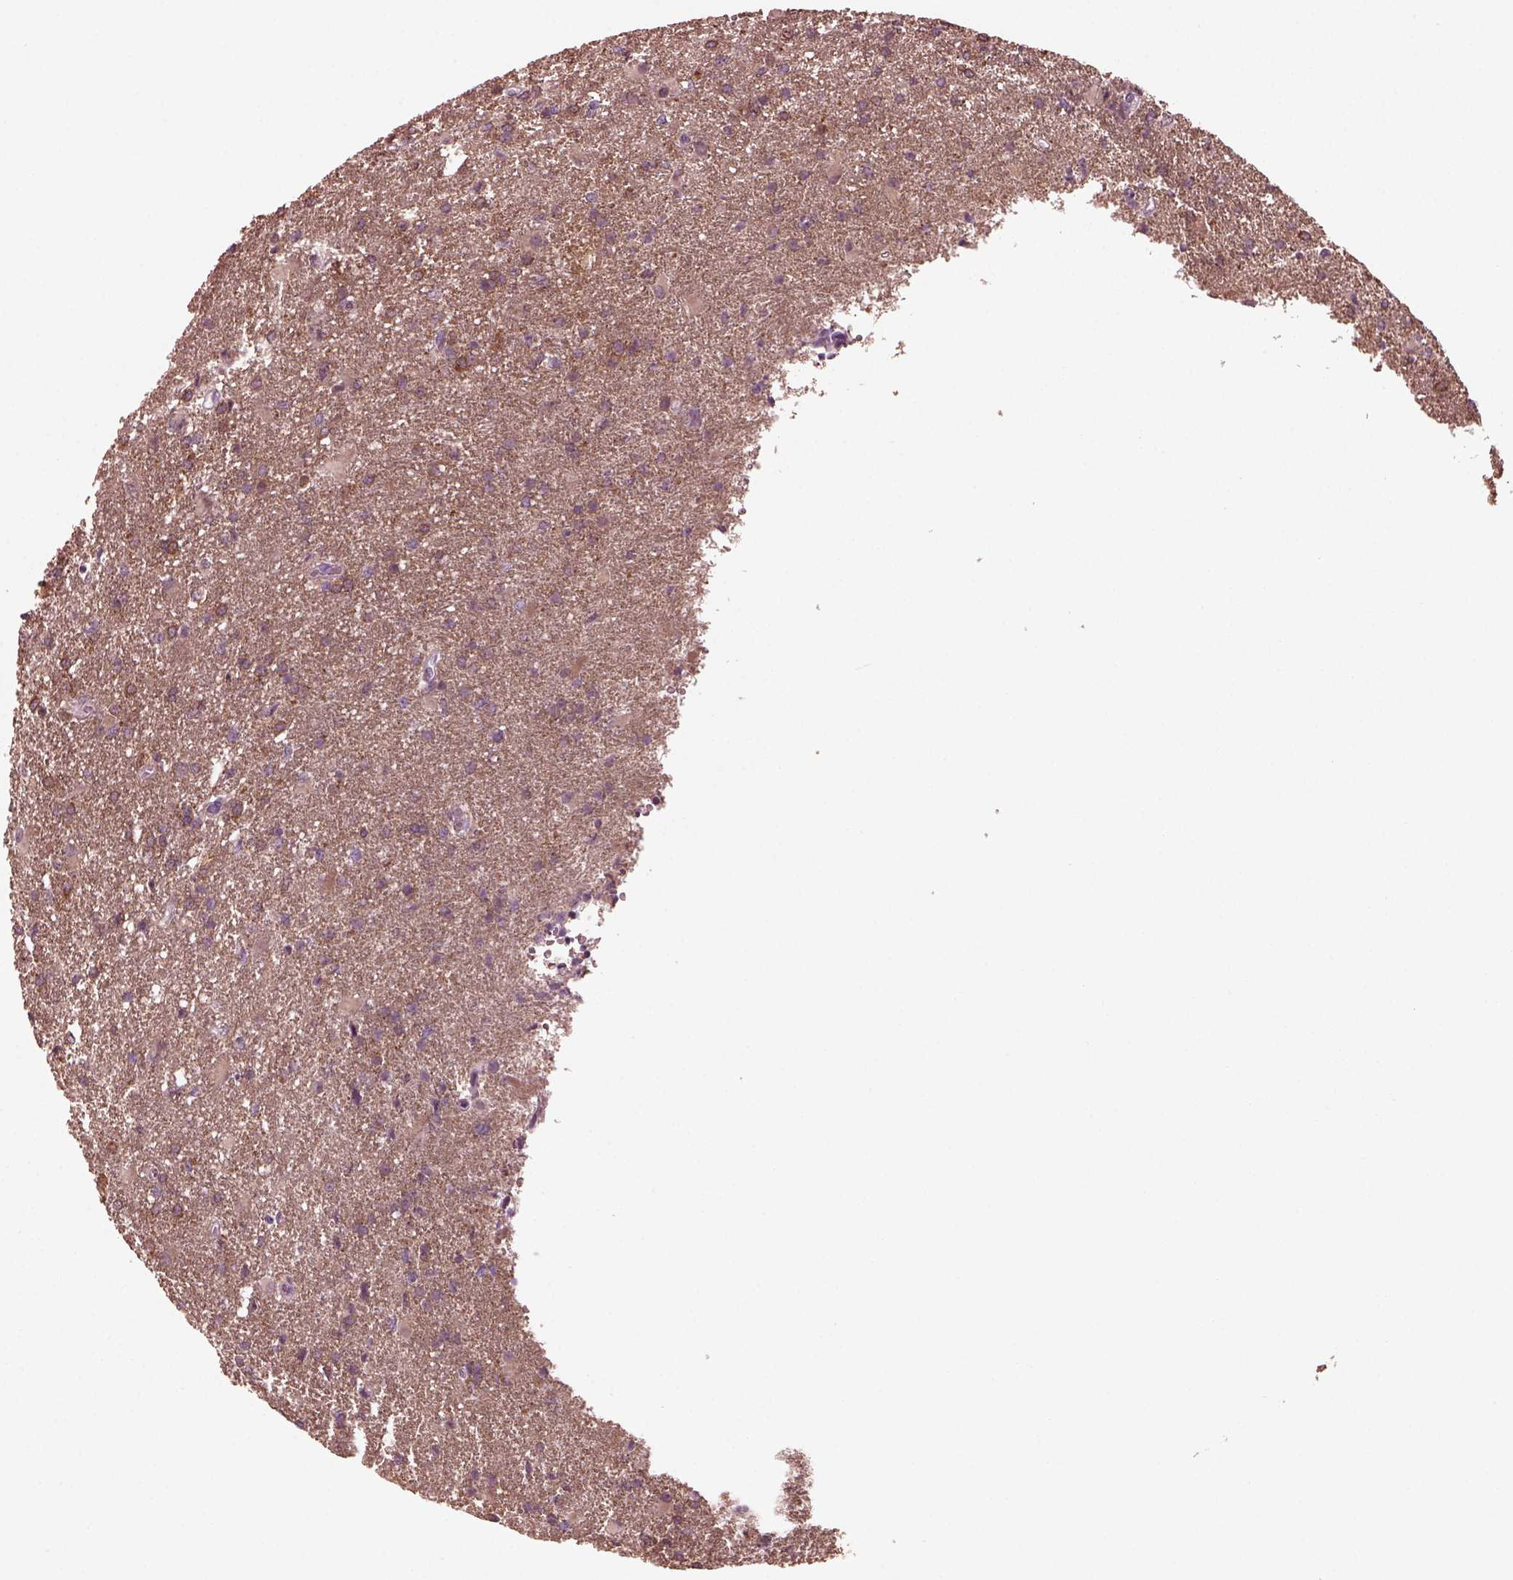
{"staining": {"intensity": "moderate", "quantity": "<25%", "location": "cytoplasmic/membranous"}, "tissue": "glioma", "cell_type": "Tumor cells", "image_type": "cancer", "snomed": [{"axis": "morphology", "description": "Glioma, malignant, High grade"}, {"axis": "topography", "description": "Brain"}], "caption": "Human malignant glioma (high-grade) stained for a protein (brown) displays moderate cytoplasmic/membranous positive staining in about <25% of tumor cells.", "gene": "GRM6", "patient": {"sex": "male", "age": 68}}